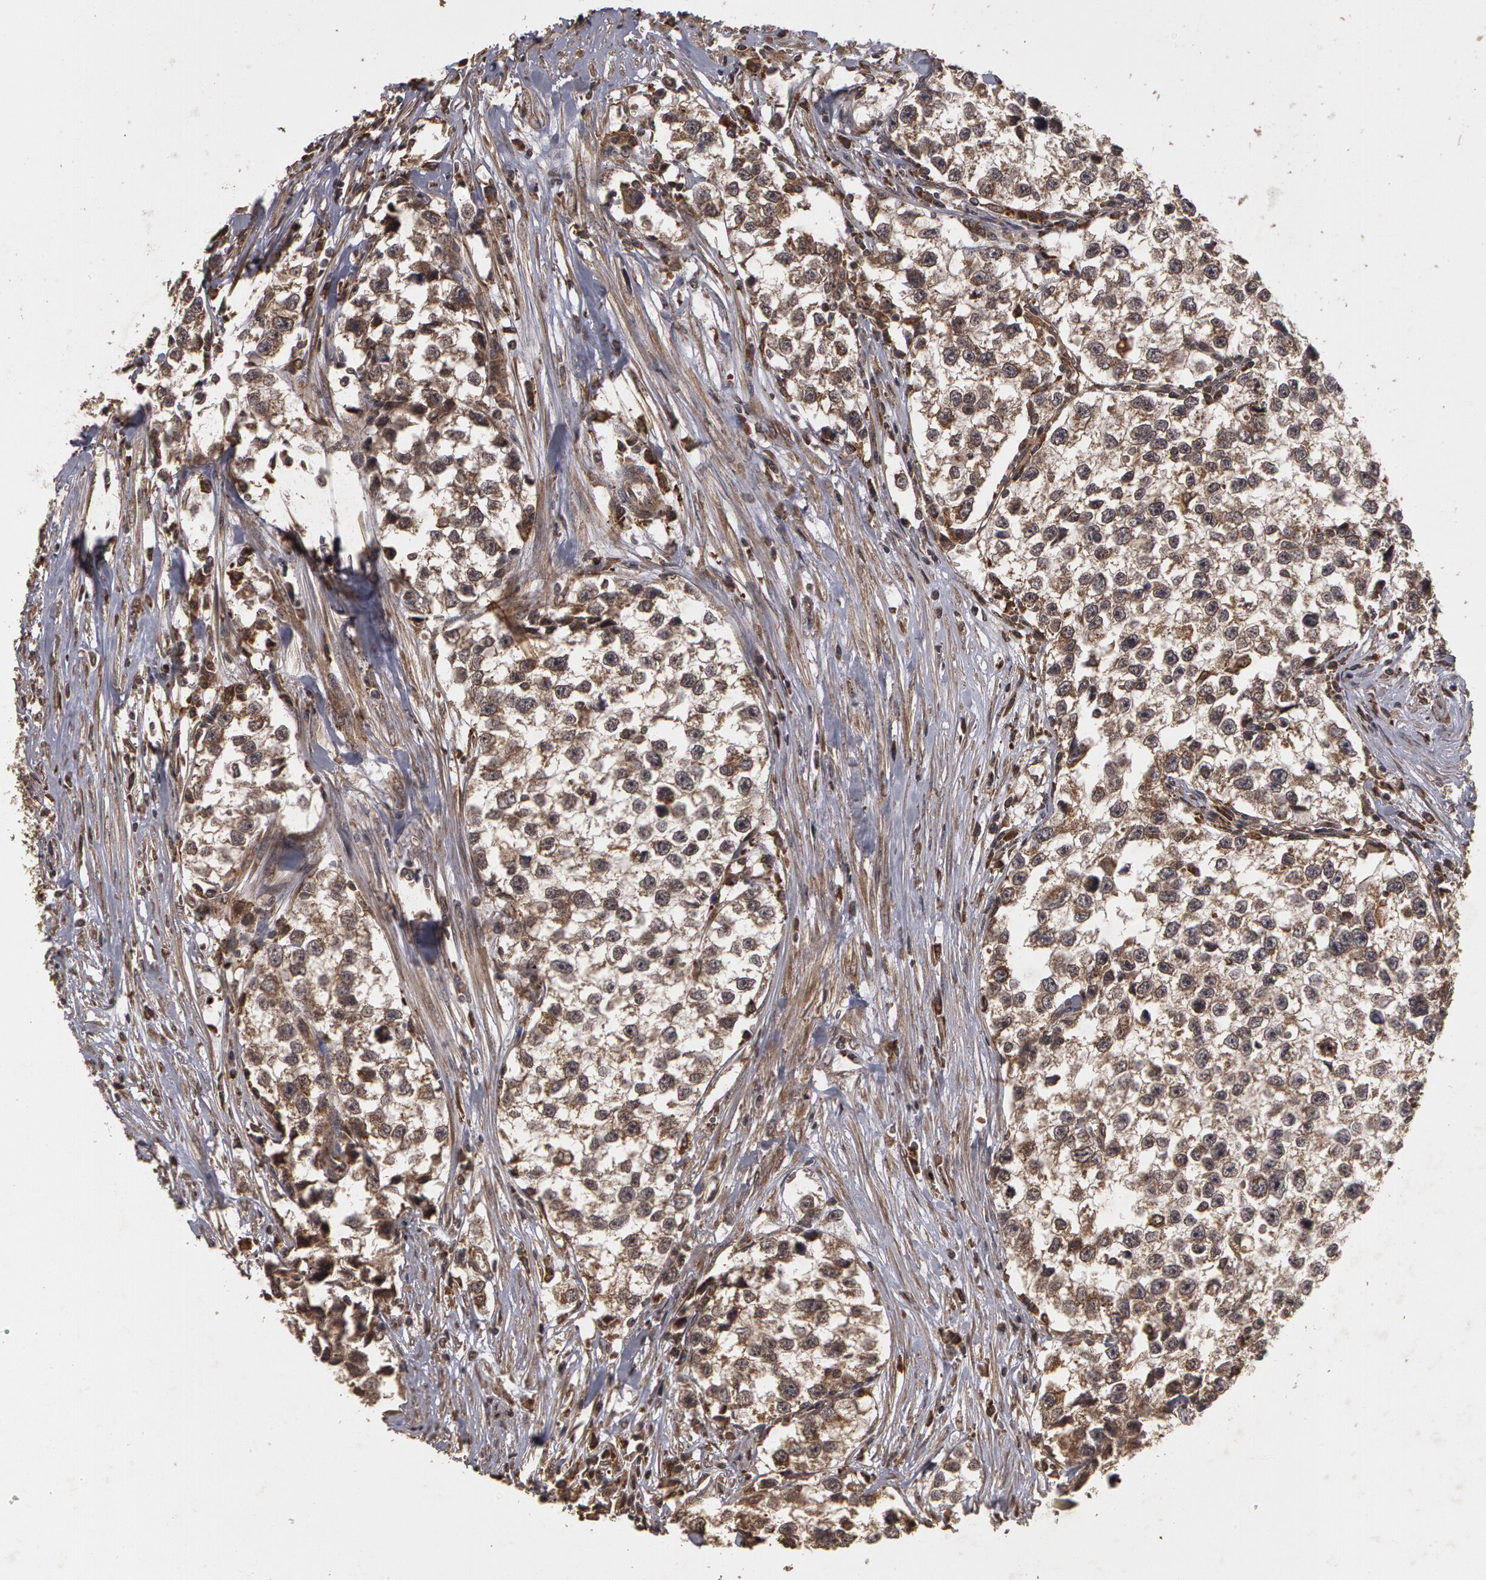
{"staining": {"intensity": "negative", "quantity": "none", "location": "none"}, "tissue": "testis cancer", "cell_type": "Tumor cells", "image_type": "cancer", "snomed": [{"axis": "morphology", "description": "Seminoma, NOS"}, {"axis": "morphology", "description": "Carcinoma, Embryonal, NOS"}, {"axis": "topography", "description": "Testis"}], "caption": "Tumor cells are negative for brown protein staining in testis embryonal carcinoma.", "gene": "CALR", "patient": {"sex": "male", "age": 30}}